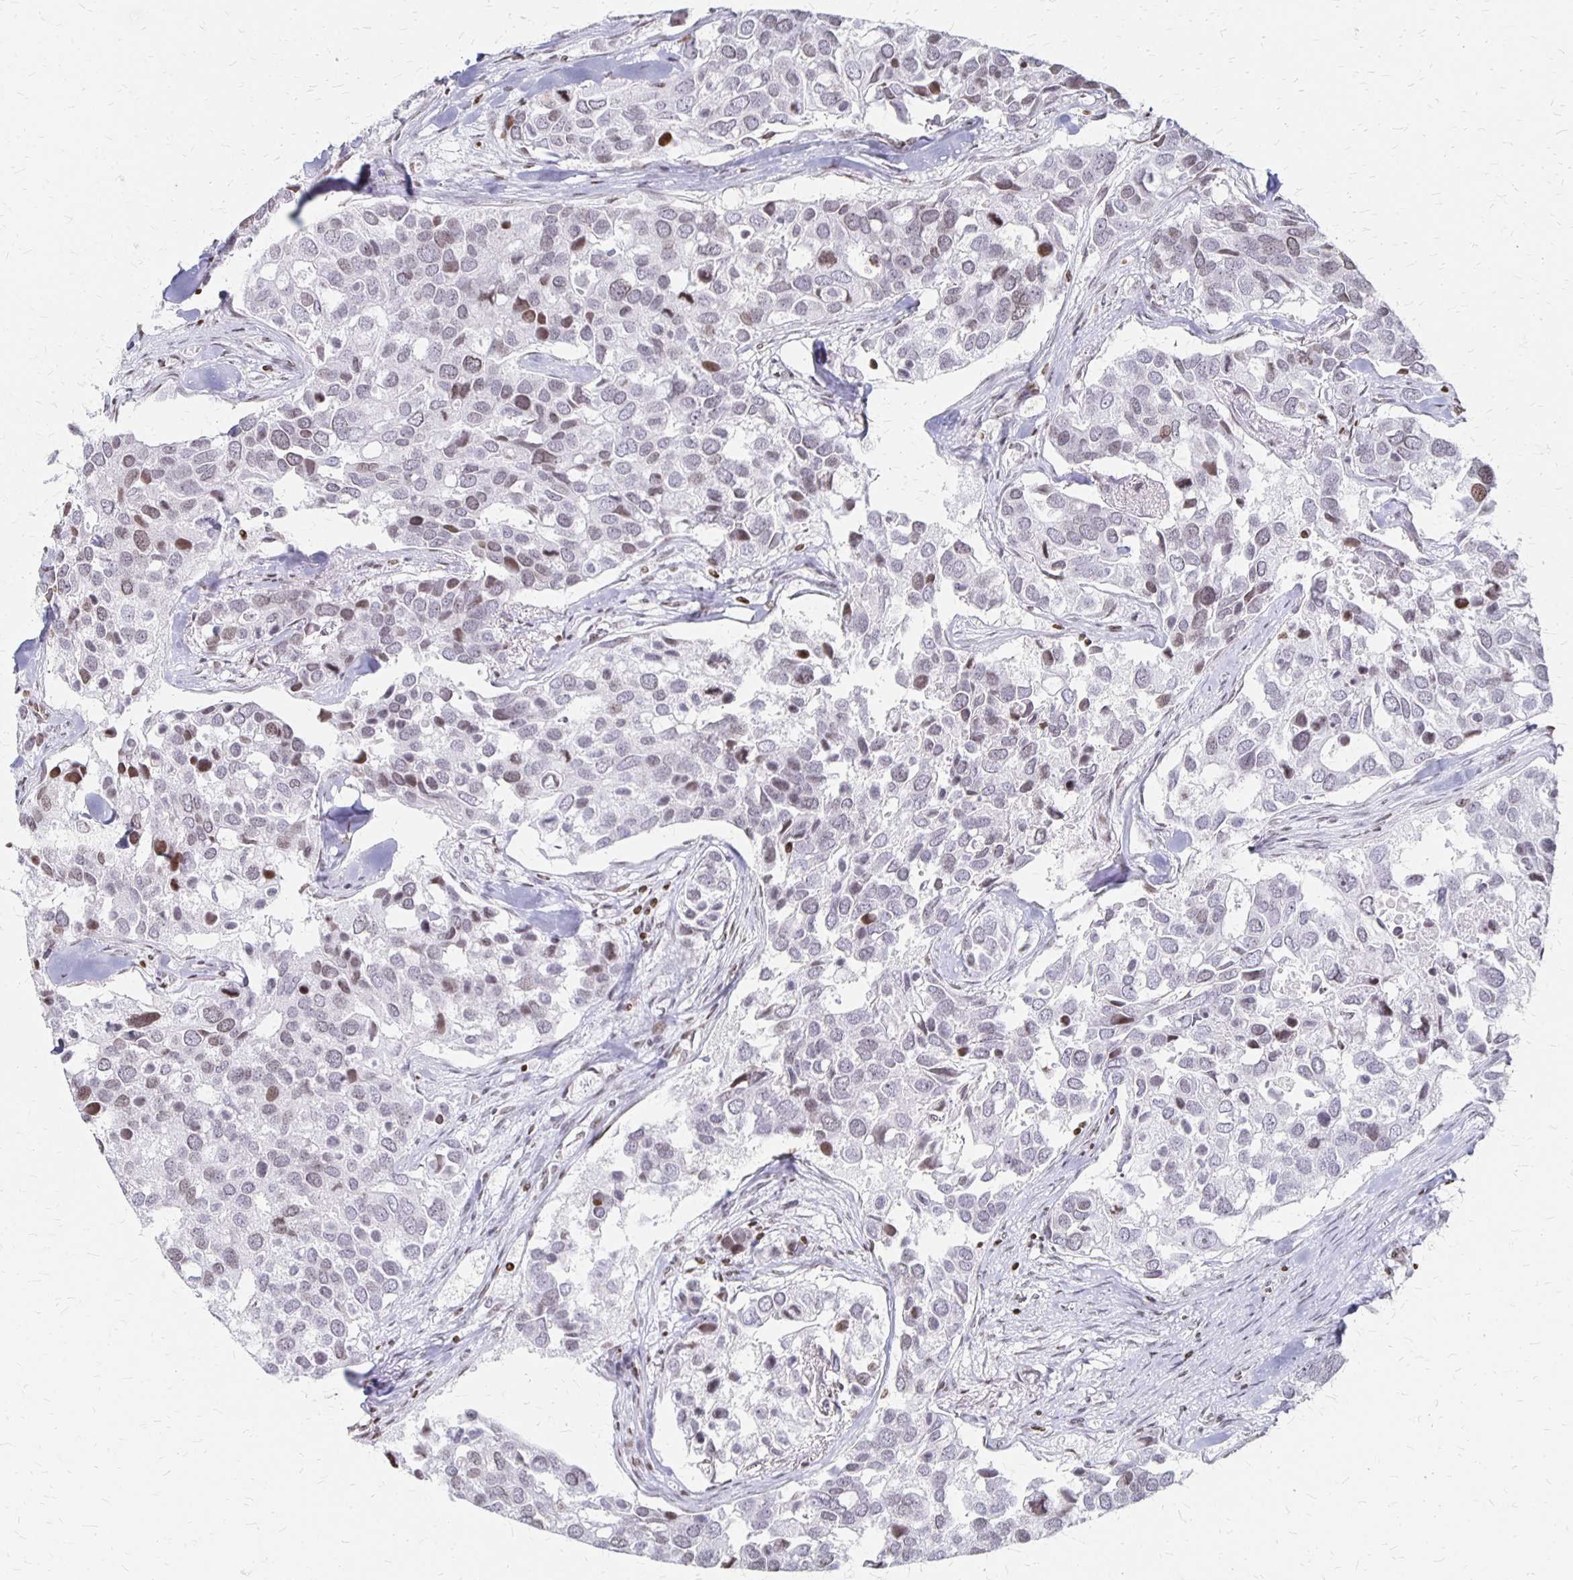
{"staining": {"intensity": "weak", "quantity": "<25%", "location": "nuclear"}, "tissue": "breast cancer", "cell_type": "Tumor cells", "image_type": "cancer", "snomed": [{"axis": "morphology", "description": "Duct carcinoma"}, {"axis": "topography", "description": "Breast"}], "caption": "High power microscopy histopathology image of an immunohistochemistry histopathology image of breast cancer (invasive ductal carcinoma), revealing no significant staining in tumor cells.", "gene": "ZNF280C", "patient": {"sex": "female", "age": 83}}